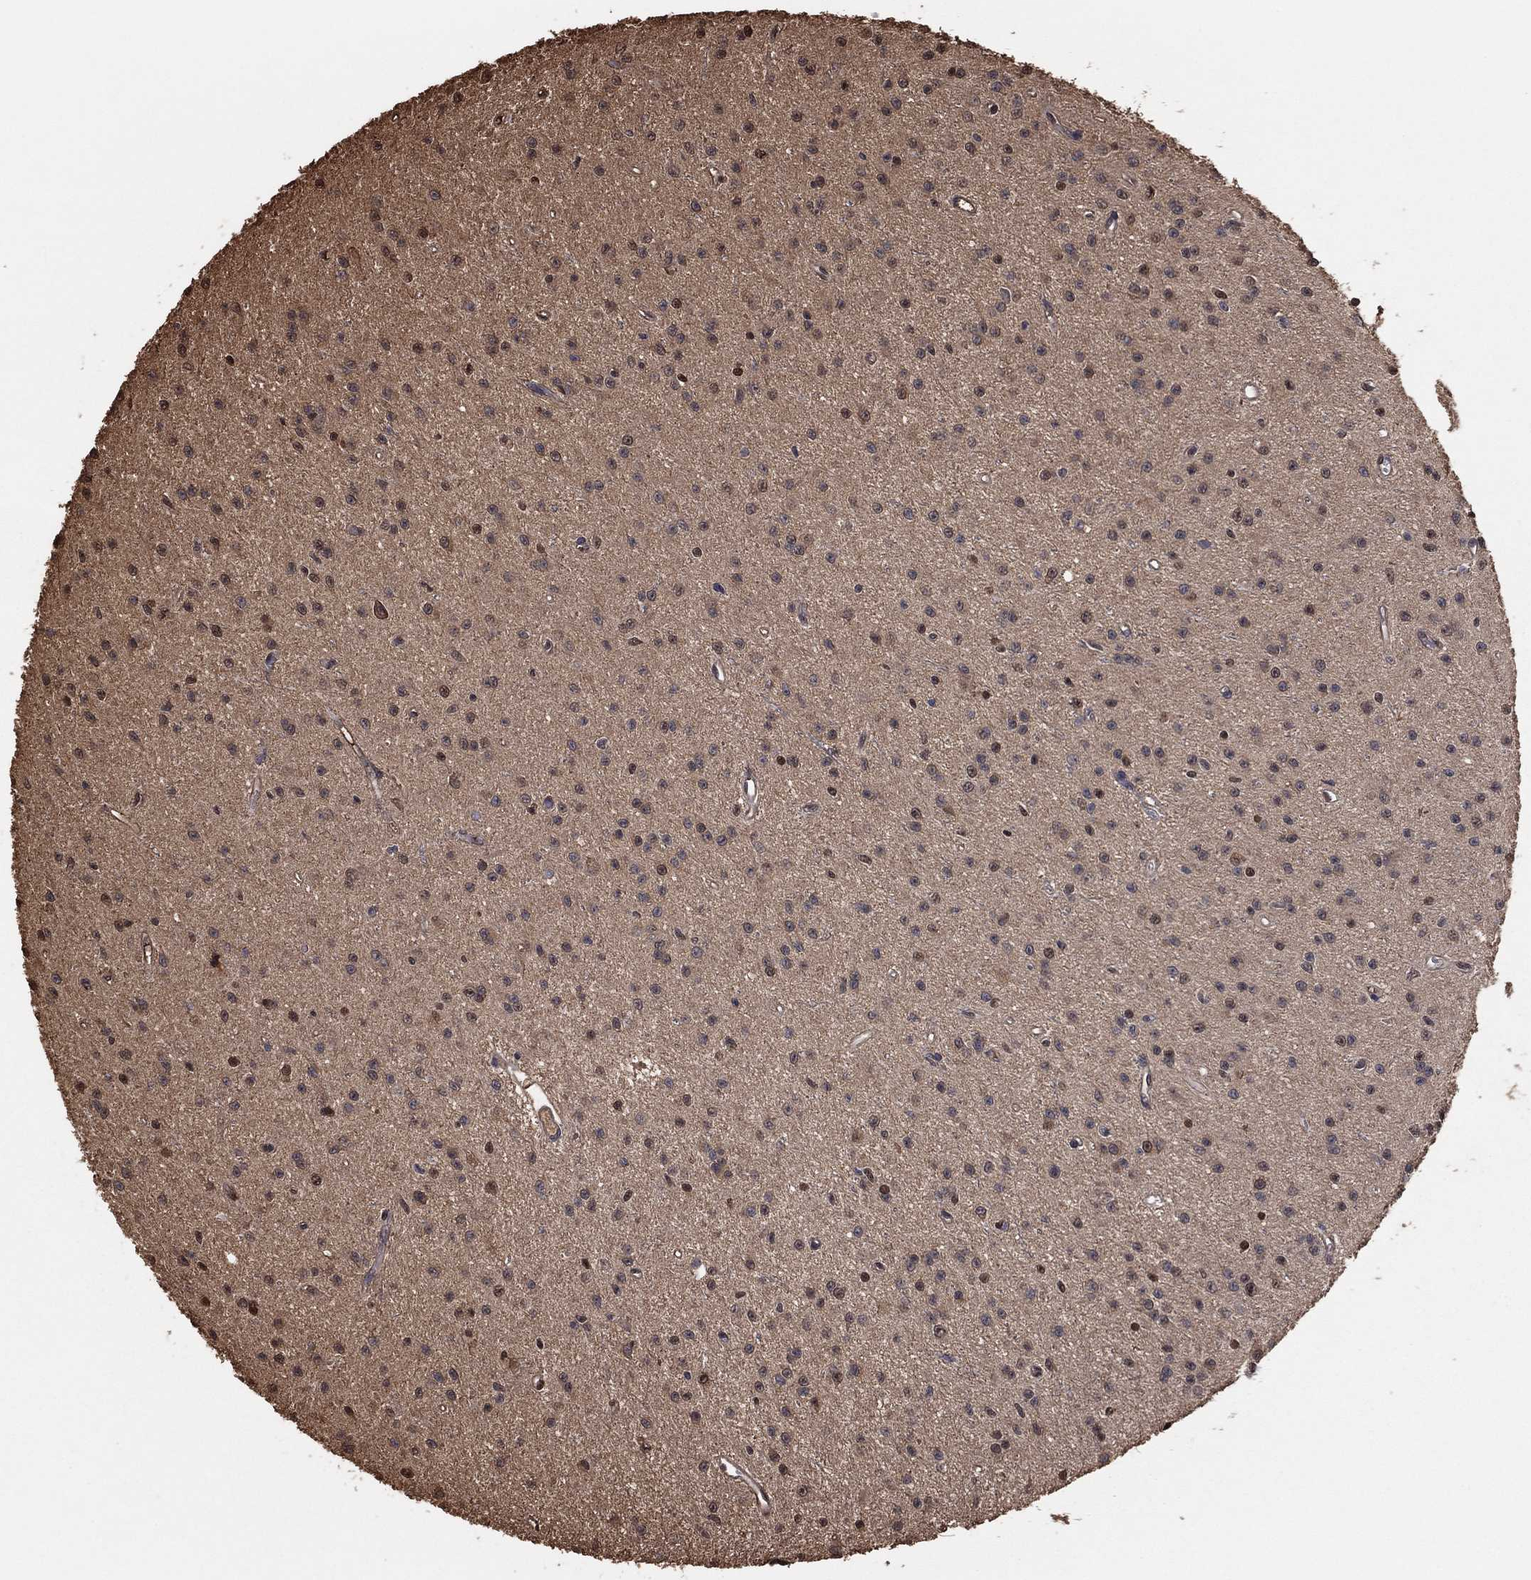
{"staining": {"intensity": "moderate", "quantity": "<25%", "location": "nuclear"}, "tissue": "glioma", "cell_type": "Tumor cells", "image_type": "cancer", "snomed": [{"axis": "morphology", "description": "Glioma, malignant, Low grade"}, {"axis": "topography", "description": "Brain"}], "caption": "A micrograph of human malignant glioma (low-grade) stained for a protein displays moderate nuclear brown staining in tumor cells.", "gene": "GAPDH", "patient": {"sex": "female", "age": 45}}